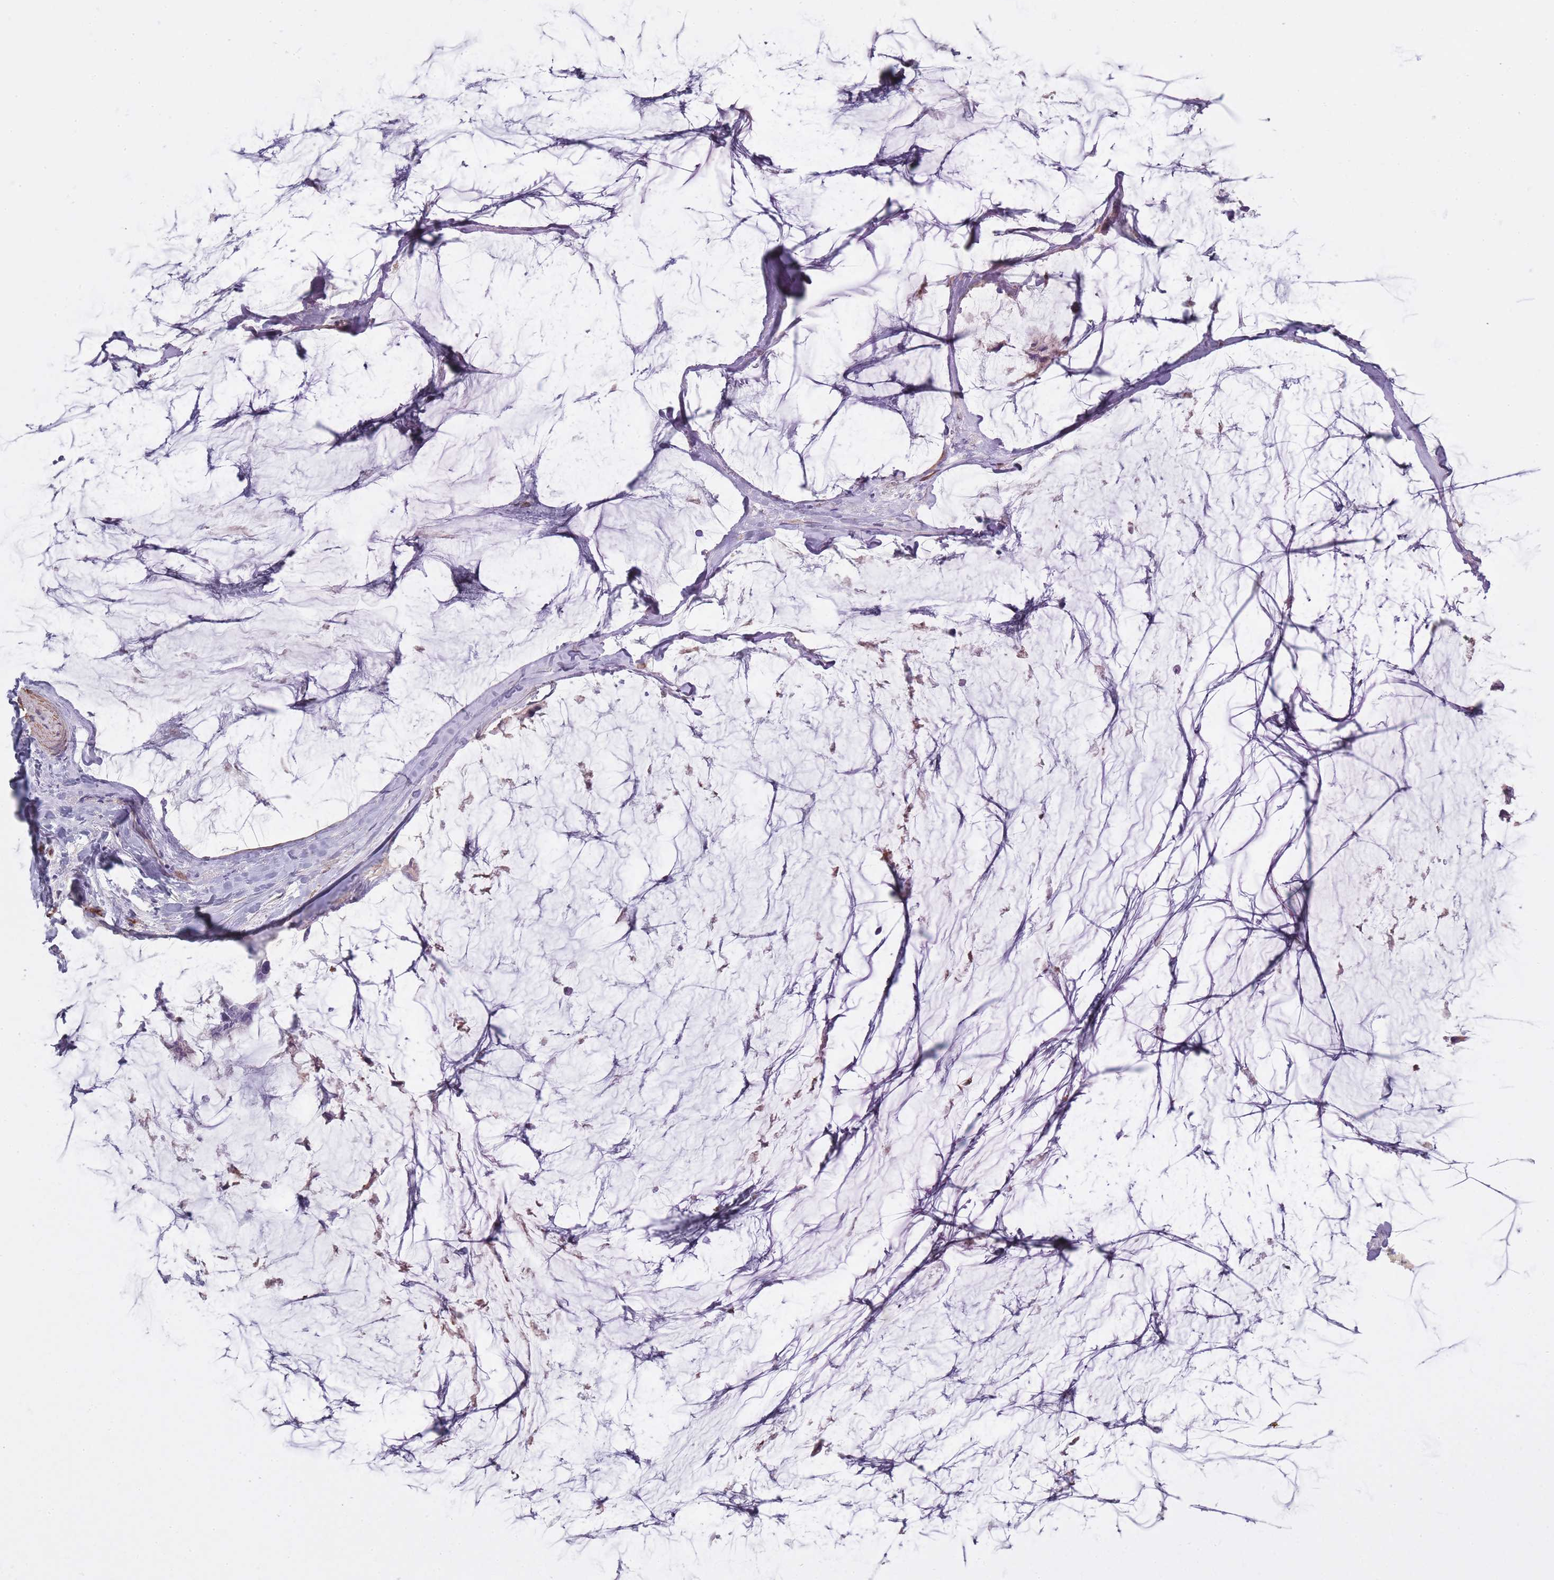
{"staining": {"intensity": "negative", "quantity": "none", "location": "none"}, "tissue": "ovarian cancer", "cell_type": "Tumor cells", "image_type": "cancer", "snomed": [{"axis": "morphology", "description": "Cystadenocarcinoma, mucinous, NOS"}, {"axis": "topography", "description": "Ovary"}], "caption": "High power microscopy photomicrograph of an immunohistochemistry micrograph of ovarian cancer, revealing no significant positivity in tumor cells.", "gene": "SLC8A2", "patient": {"sex": "female", "age": 39}}